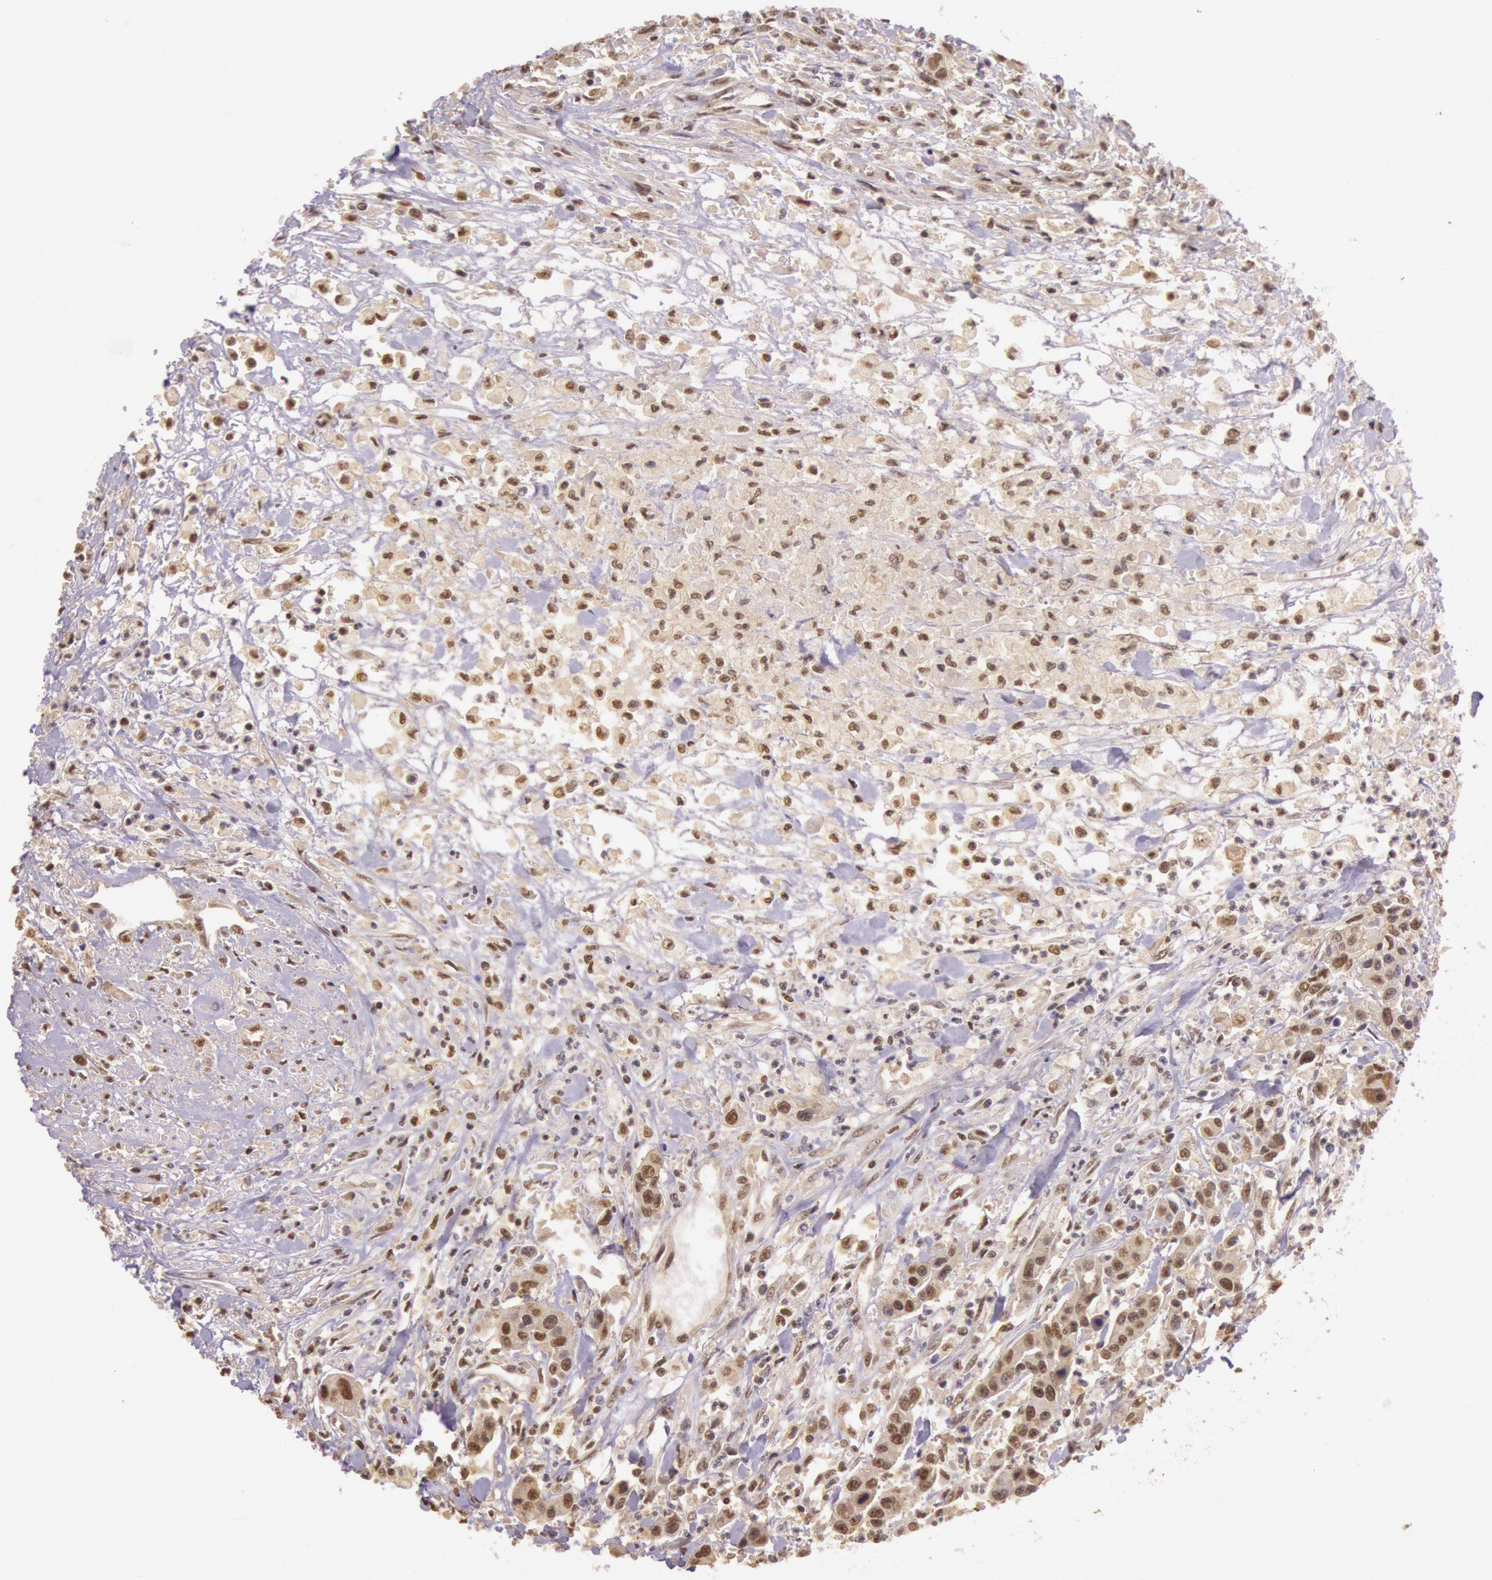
{"staining": {"intensity": "weak", "quantity": "25%-75%", "location": "cytoplasmic/membranous,nuclear"}, "tissue": "urothelial cancer", "cell_type": "Tumor cells", "image_type": "cancer", "snomed": [{"axis": "morphology", "description": "Urothelial carcinoma, High grade"}, {"axis": "topography", "description": "Urinary bladder"}], "caption": "An immunohistochemistry micrograph of neoplastic tissue is shown. Protein staining in brown highlights weak cytoplasmic/membranous and nuclear positivity in high-grade urothelial carcinoma within tumor cells.", "gene": "RTL10", "patient": {"sex": "male", "age": 86}}